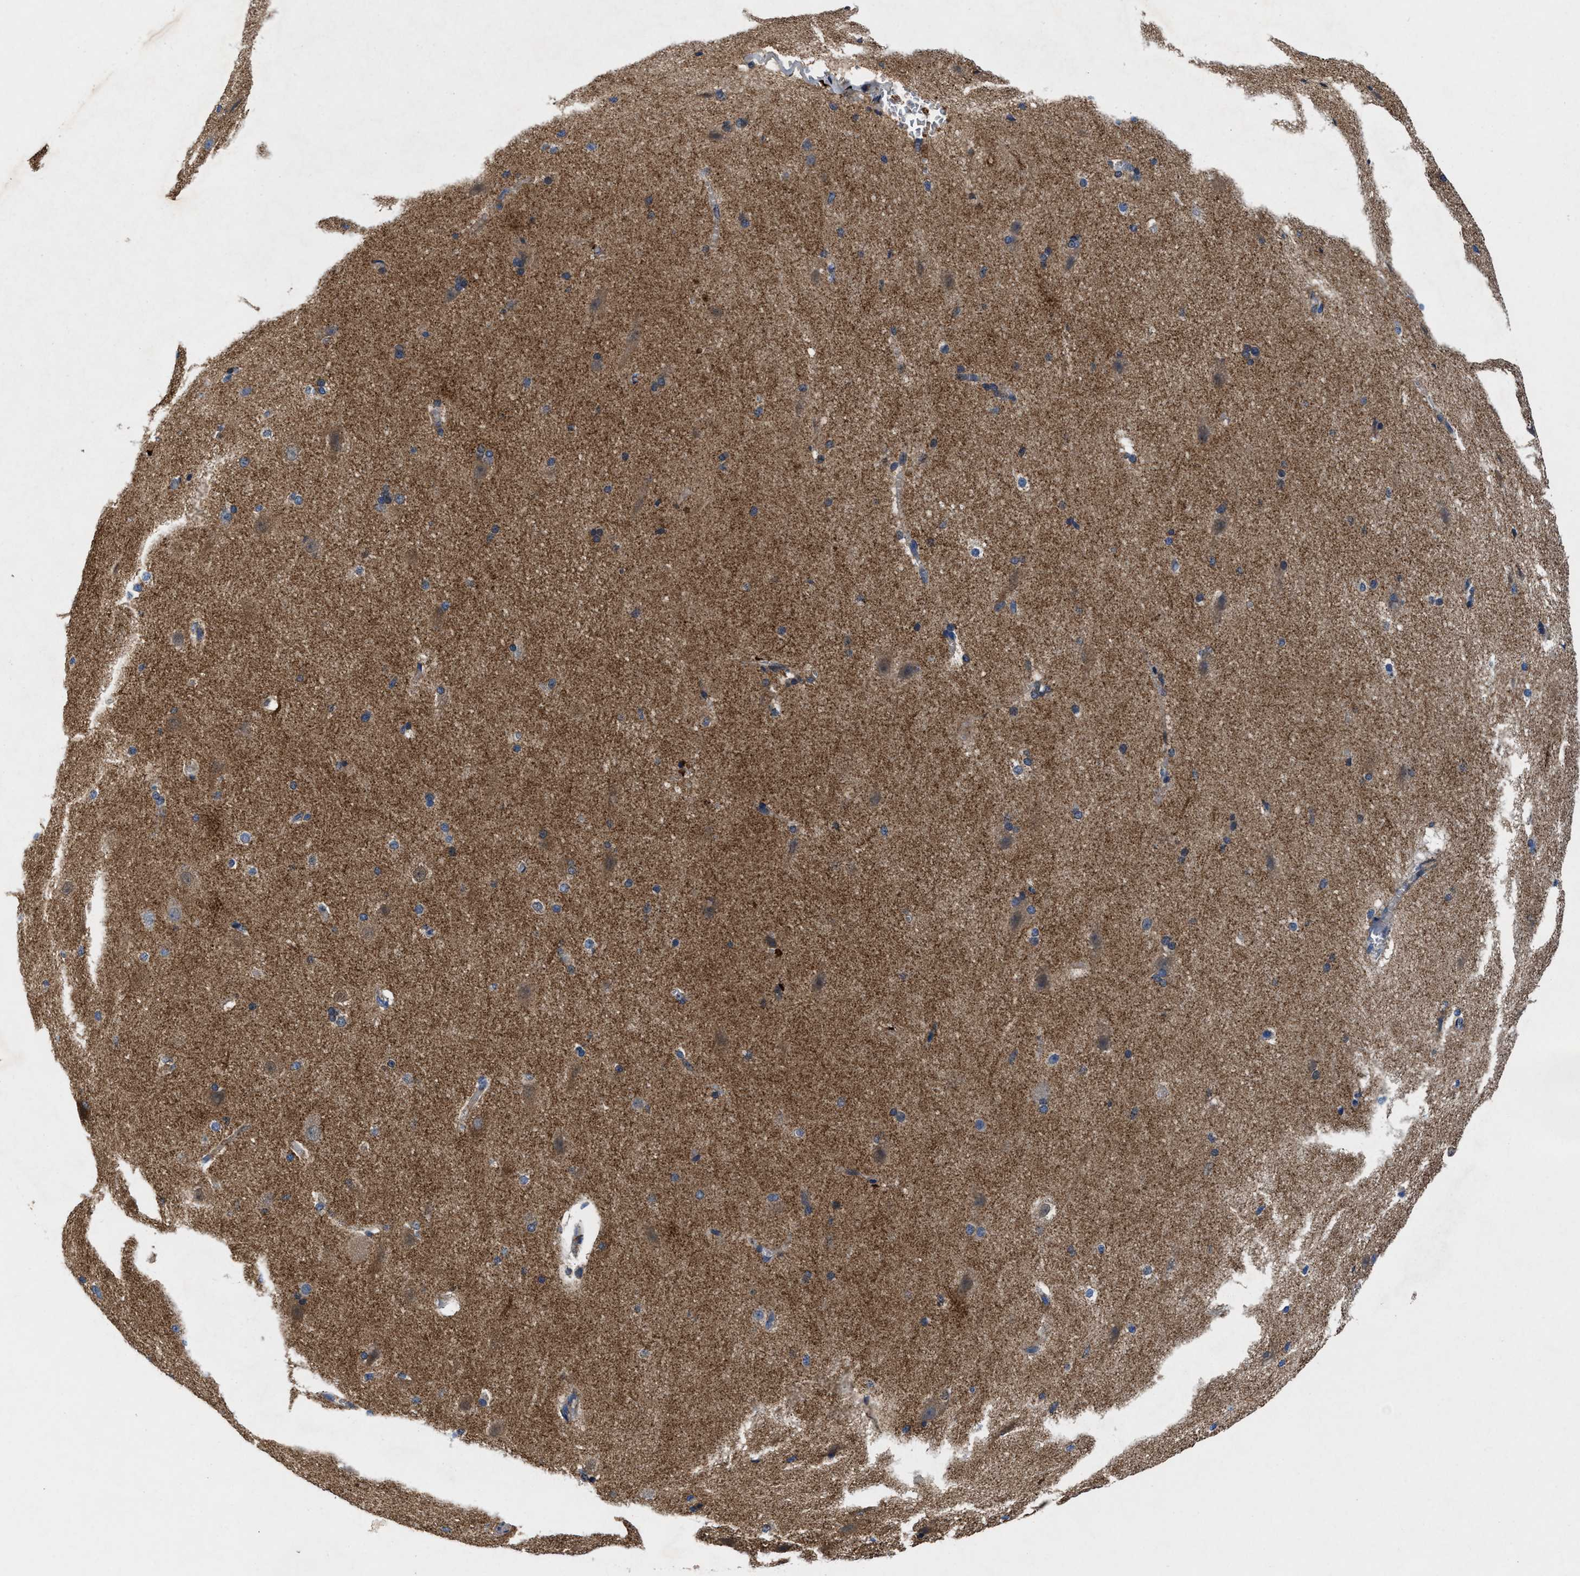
{"staining": {"intensity": "weak", "quantity": ">75%", "location": "cytoplasmic/membranous"}, "tissue": "cerebral cortex", "cell_type": "Endothelial cells", "image_type": "normal", "snomed": [{"axis": "morphology", "description": "Normal tissue, NOS"}, {"axis": "topography", "description": "Cerebral cortex"}, {"axis": "topography", "description": "Hippocampus"}], "caption": "A low amount of weak cytoplasmic/membranous staining is appreciated in approximately >75% of endothelial cells in normal cerebral cortex. Ihc stains the protein of interest in brown and the nuclei are stained blue.", "gene": "PHLPP1", "patient": {"sex": "female", "age": 19}}